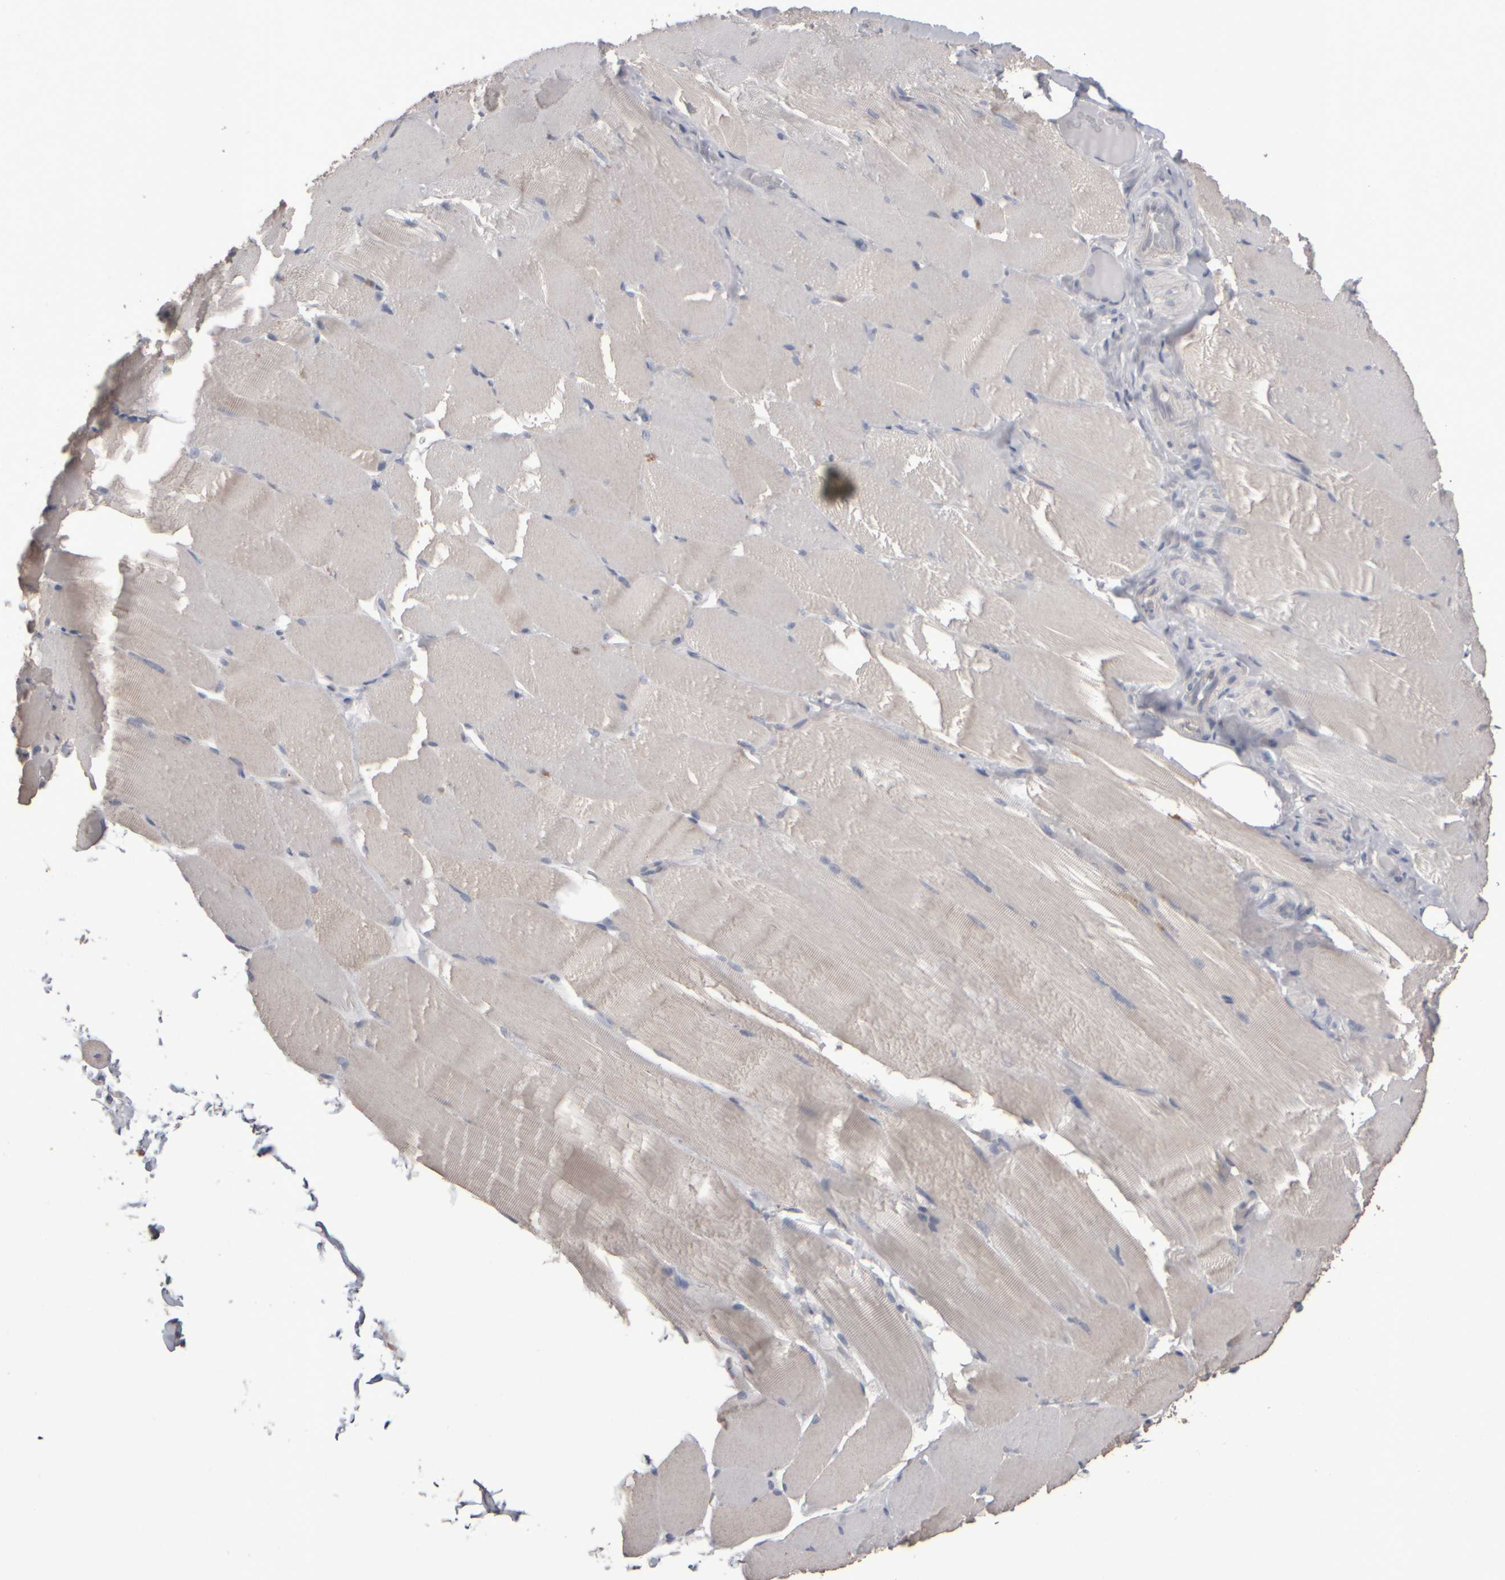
{"staining": {"intensity": "negative", "quantity": "none", "location": "none"}, "tissue": "skeletal muscle", "cell_type": "Myocytes", "image_type": "normal", "snomed": [{"axis": "morphology", "description": "Normal tissue, NOS"}, {"axis": "topography", "description": "Skin"}, {"axis": "topography", "description": "Skeletal muscle"}], "caption": "Myocytes are negative for brown protein staining in benign skeletal muscle. (DAB (3,3'-diaminobenzidine) immunohistochemistry, high magnification).", "gene": "EPHX2", "patient": {"sex": "male", "age": 83}}